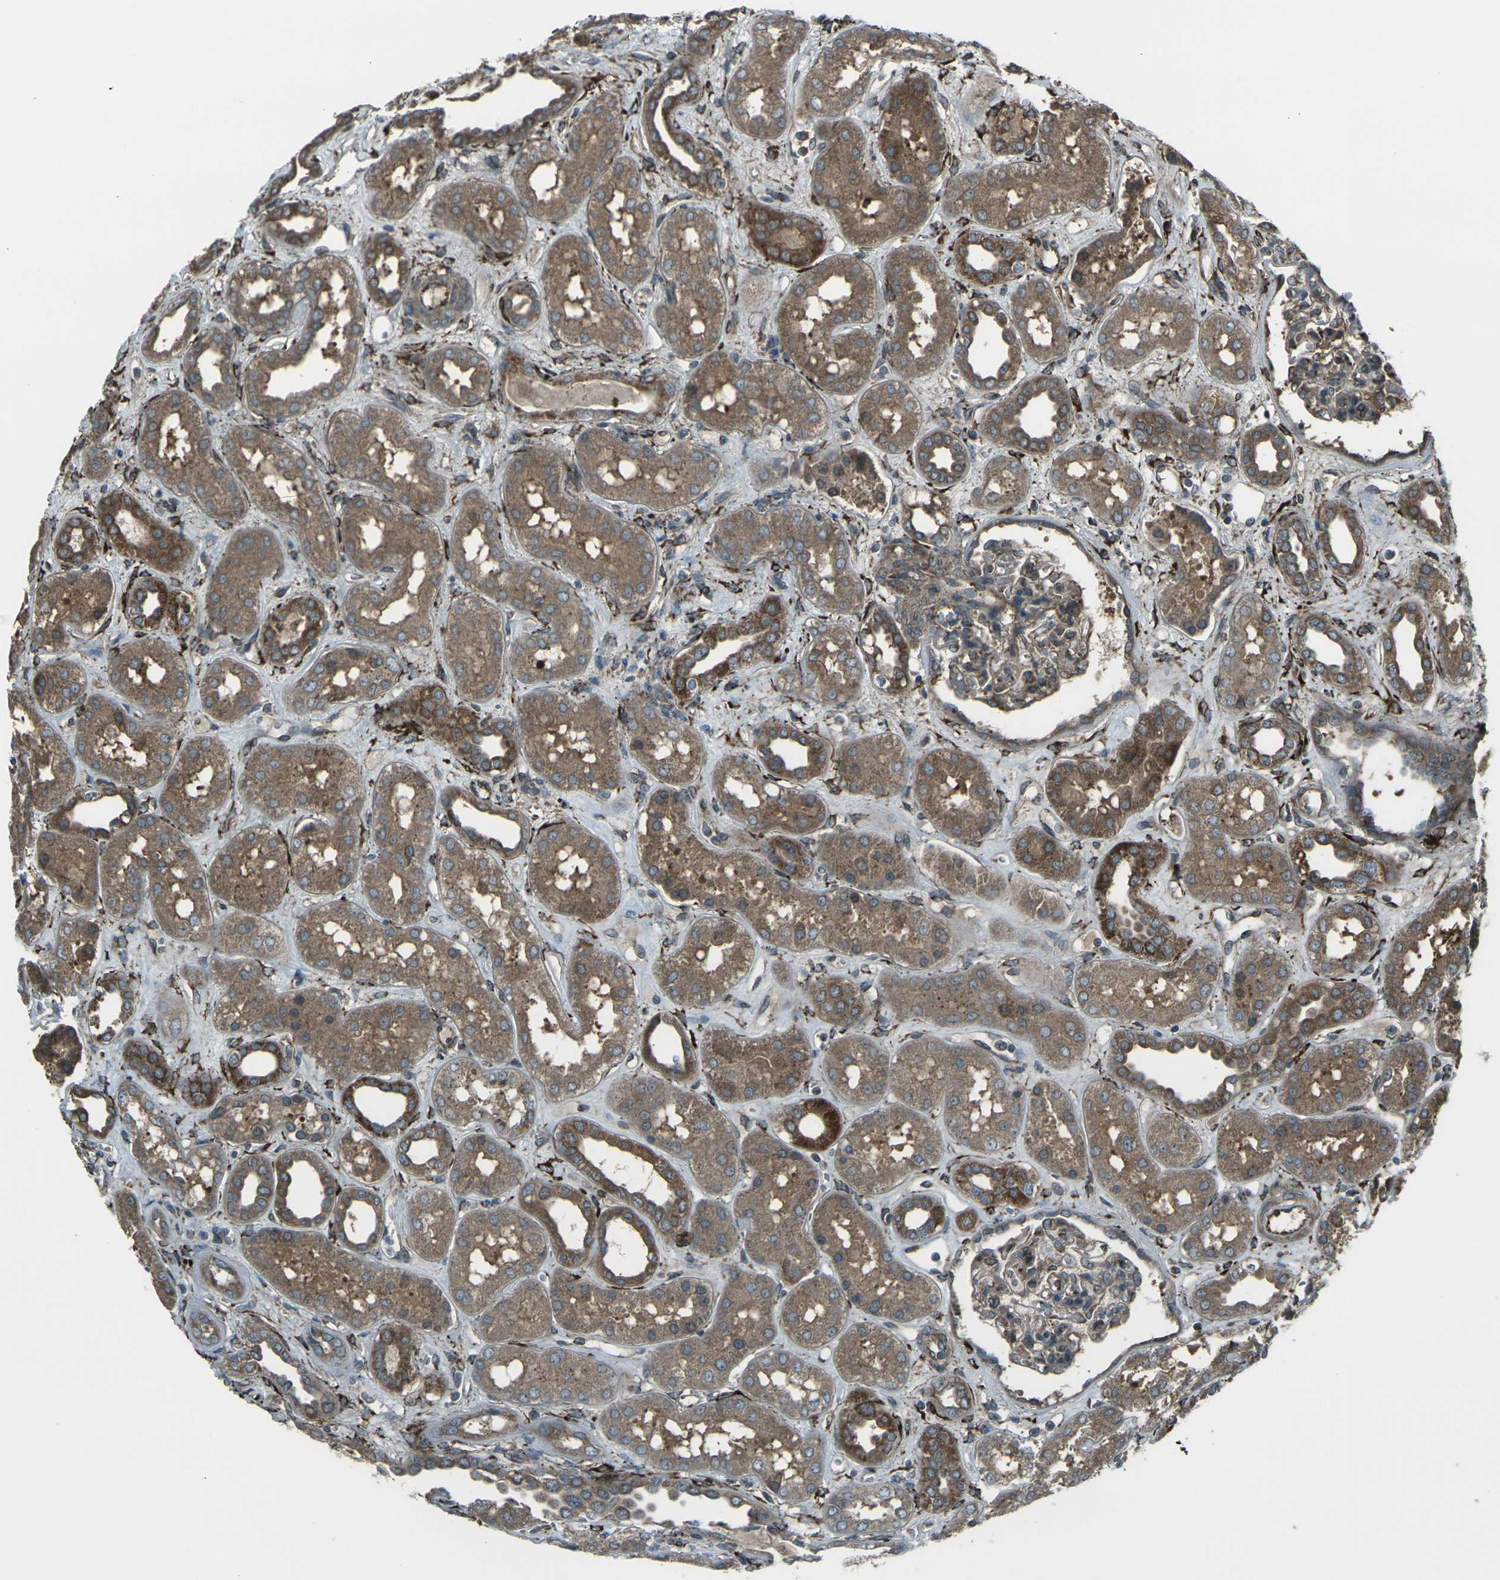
{"staining": {"intensity": "moderate", "quantity": "25%-75%", "location": "cytoplasmic/membranous"}, "tissue": "kidney", "cell_type": "Cells in glomeruli", "image_type": "normal", "snomed": [{"axis": "morphology", "description": "Normal tissue, NOS"}, {"axis": "topography", "description": "Kidney"}], "caption": "Protein expression analysis of benign kidney reveals moderate cytoplasmic/membranous positivity in approximately 25%-75% of cells in glomeruli. The staining was performed using DAB (3,3'-diaminobenzidine), with brown indicating positive protein expression. Nuclei are stained blue with hematoxylin.", "gene": "LSMEM1", "patient": {"sex": "male", "age": 59}}